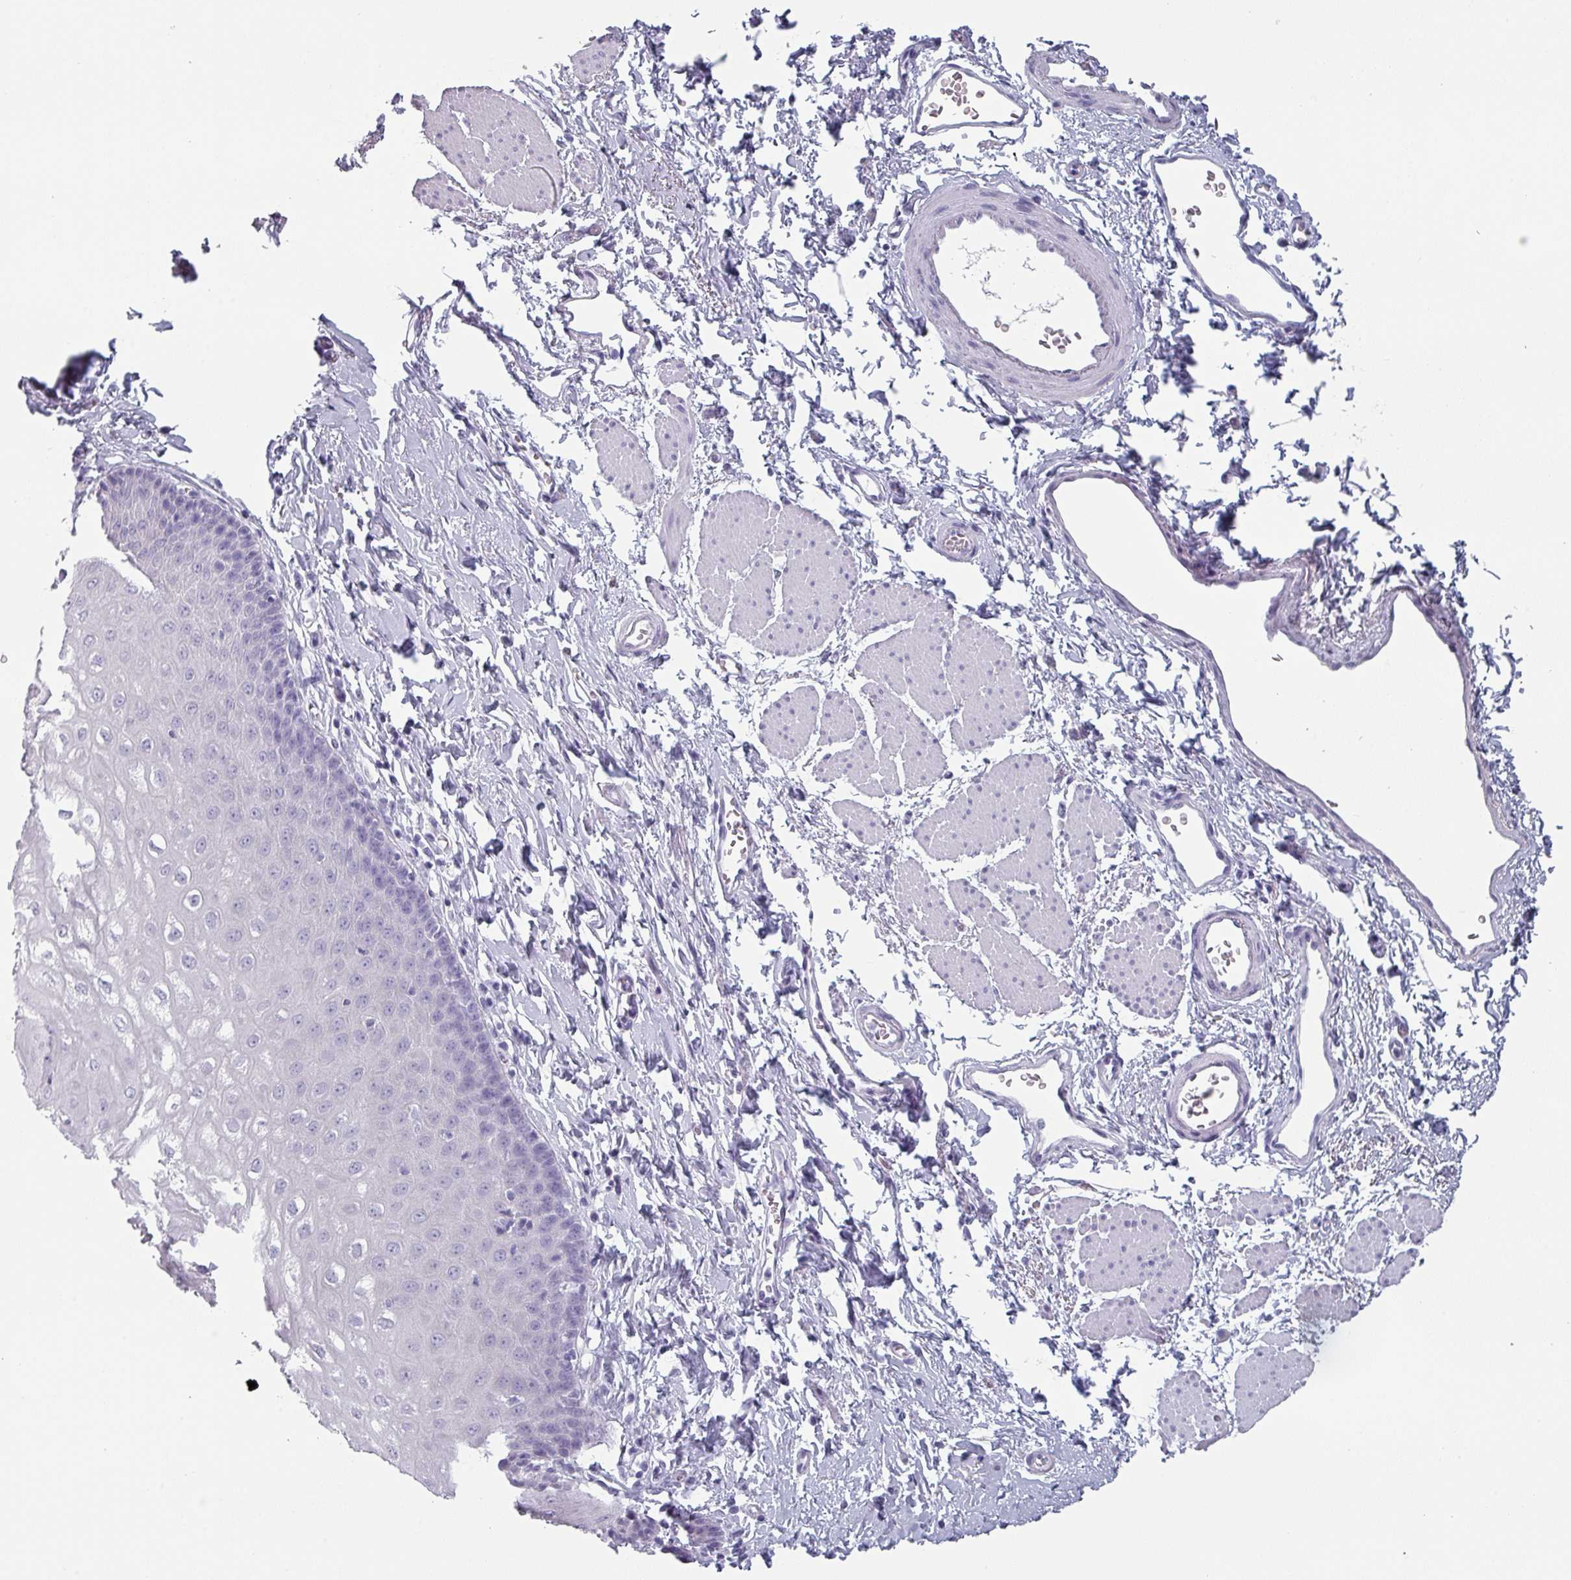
{"staining": {"intensity": "negative", "quantity": "none", "location": "none"}, "tissue": "esophagus", "cell_type": "Squamous epithelial cells", "image_type": "normal", "snomed": [{"axis": "morphology", "description": "Normal tissue, NOS"}, {"axis": "topography", "description": "Esophagus"}], "caption": "Histopathology image shows no protein expression in squamous epithelial cells of normal esophagus. Nuclei are stained in blue.", "gene": "SLC35G2", "patient": {"sex": "male", "age": 70}}